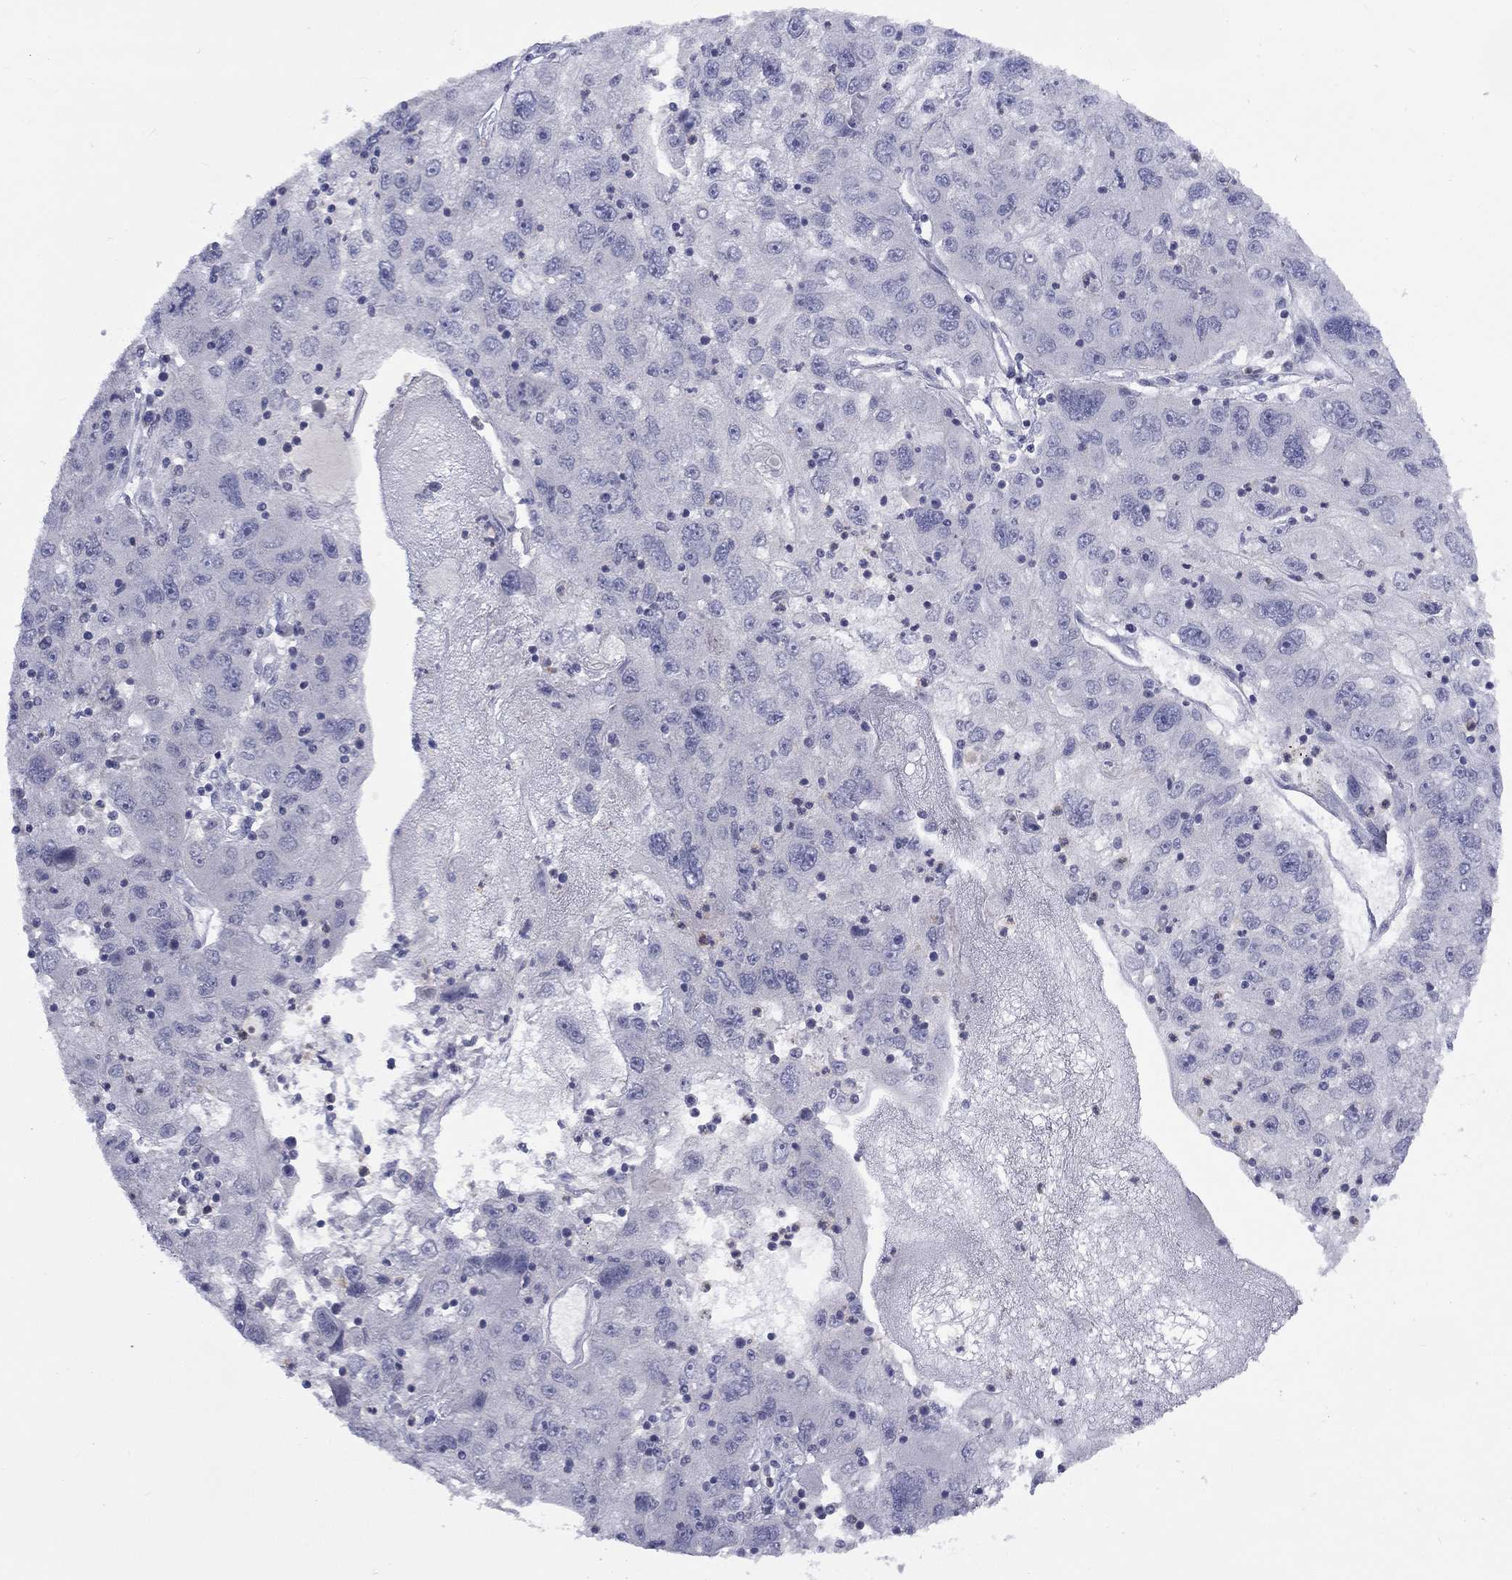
{"staining": {"intensity": "negative", "quantity": "none", "location": "none"}, "tissue": "stomach cancer", "cell_type": "Tumor cells", "image_type": "cancer", "snomed": [{"axis": "morphology", "description": "Adenocarcinoma, NOS"}, {"axis": "topography", "description": "Stomach"}], "caption": "Protein analysis of stomach adenocarcinoma exhibits no significant positivity in tumor cells.", "gene": "CACNA1A", "patient": {"sex": "male", "age": 56}}